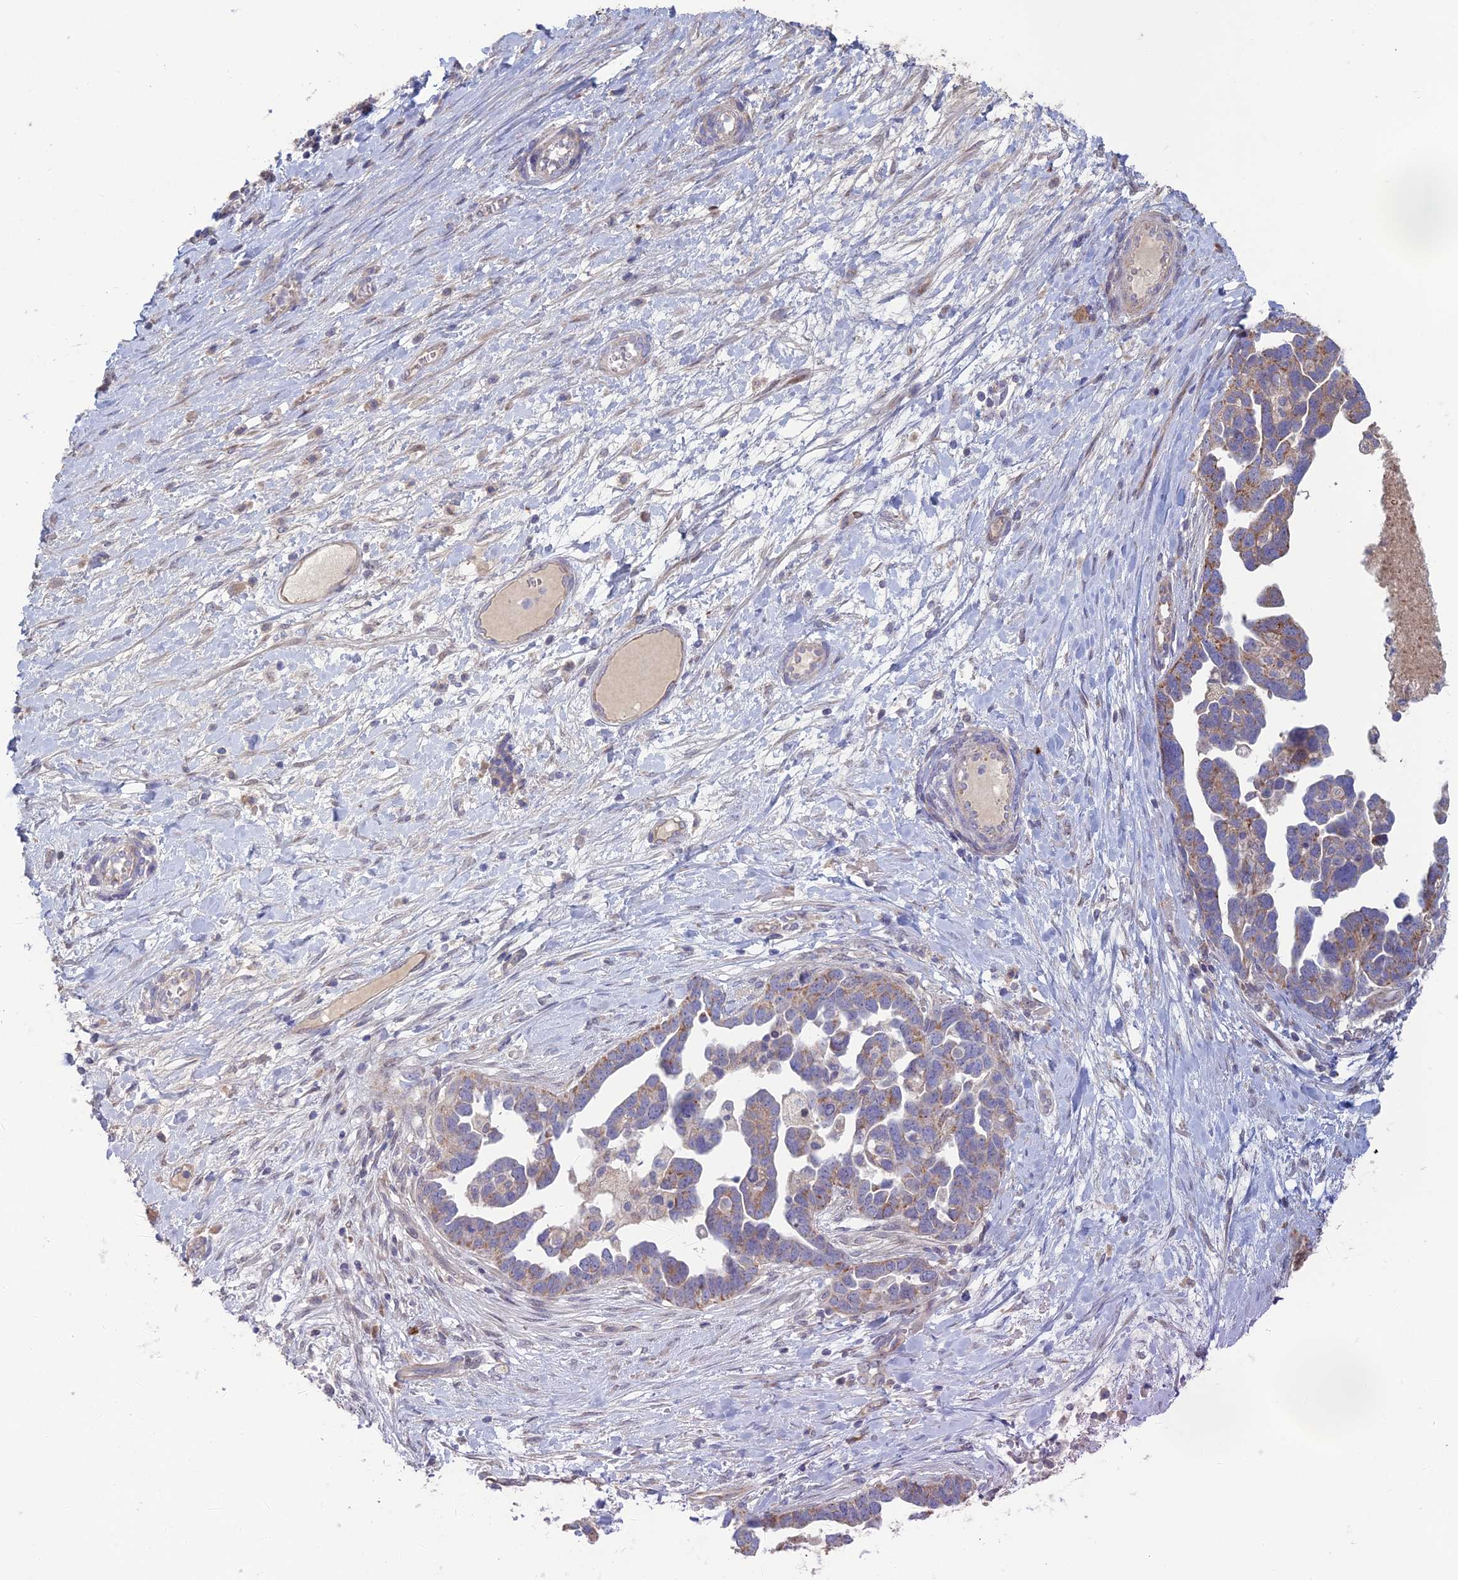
{"staining": {"intensity": "weak", "quantity": "25%-75%", "location": "cytoplasmic/membranous"}, "tissue": "ovarian cancer", "cell_type": "Tumor cells", "image_type": "cancer", "snomed": [{"axis": "morphology", "description": "Cystadenocarcinoma, serous, NOS"}, {"axis": "topography", "description": "Ovary"}], "caption": "Immunohistochemical staining of human ovarian serous cystadenocarcinoma displays low levels of weak cytoplasmic/membranous positivity in approximately 25%-75% of tumor cells. Using DAB (3,3'-diaminobenzidine) (brown) and hematoxylin (blue) stains, captured at high magnification using brightfield microscopy.", "gene": "ARL16", "patient": {"sex": "female", "age": 54}}